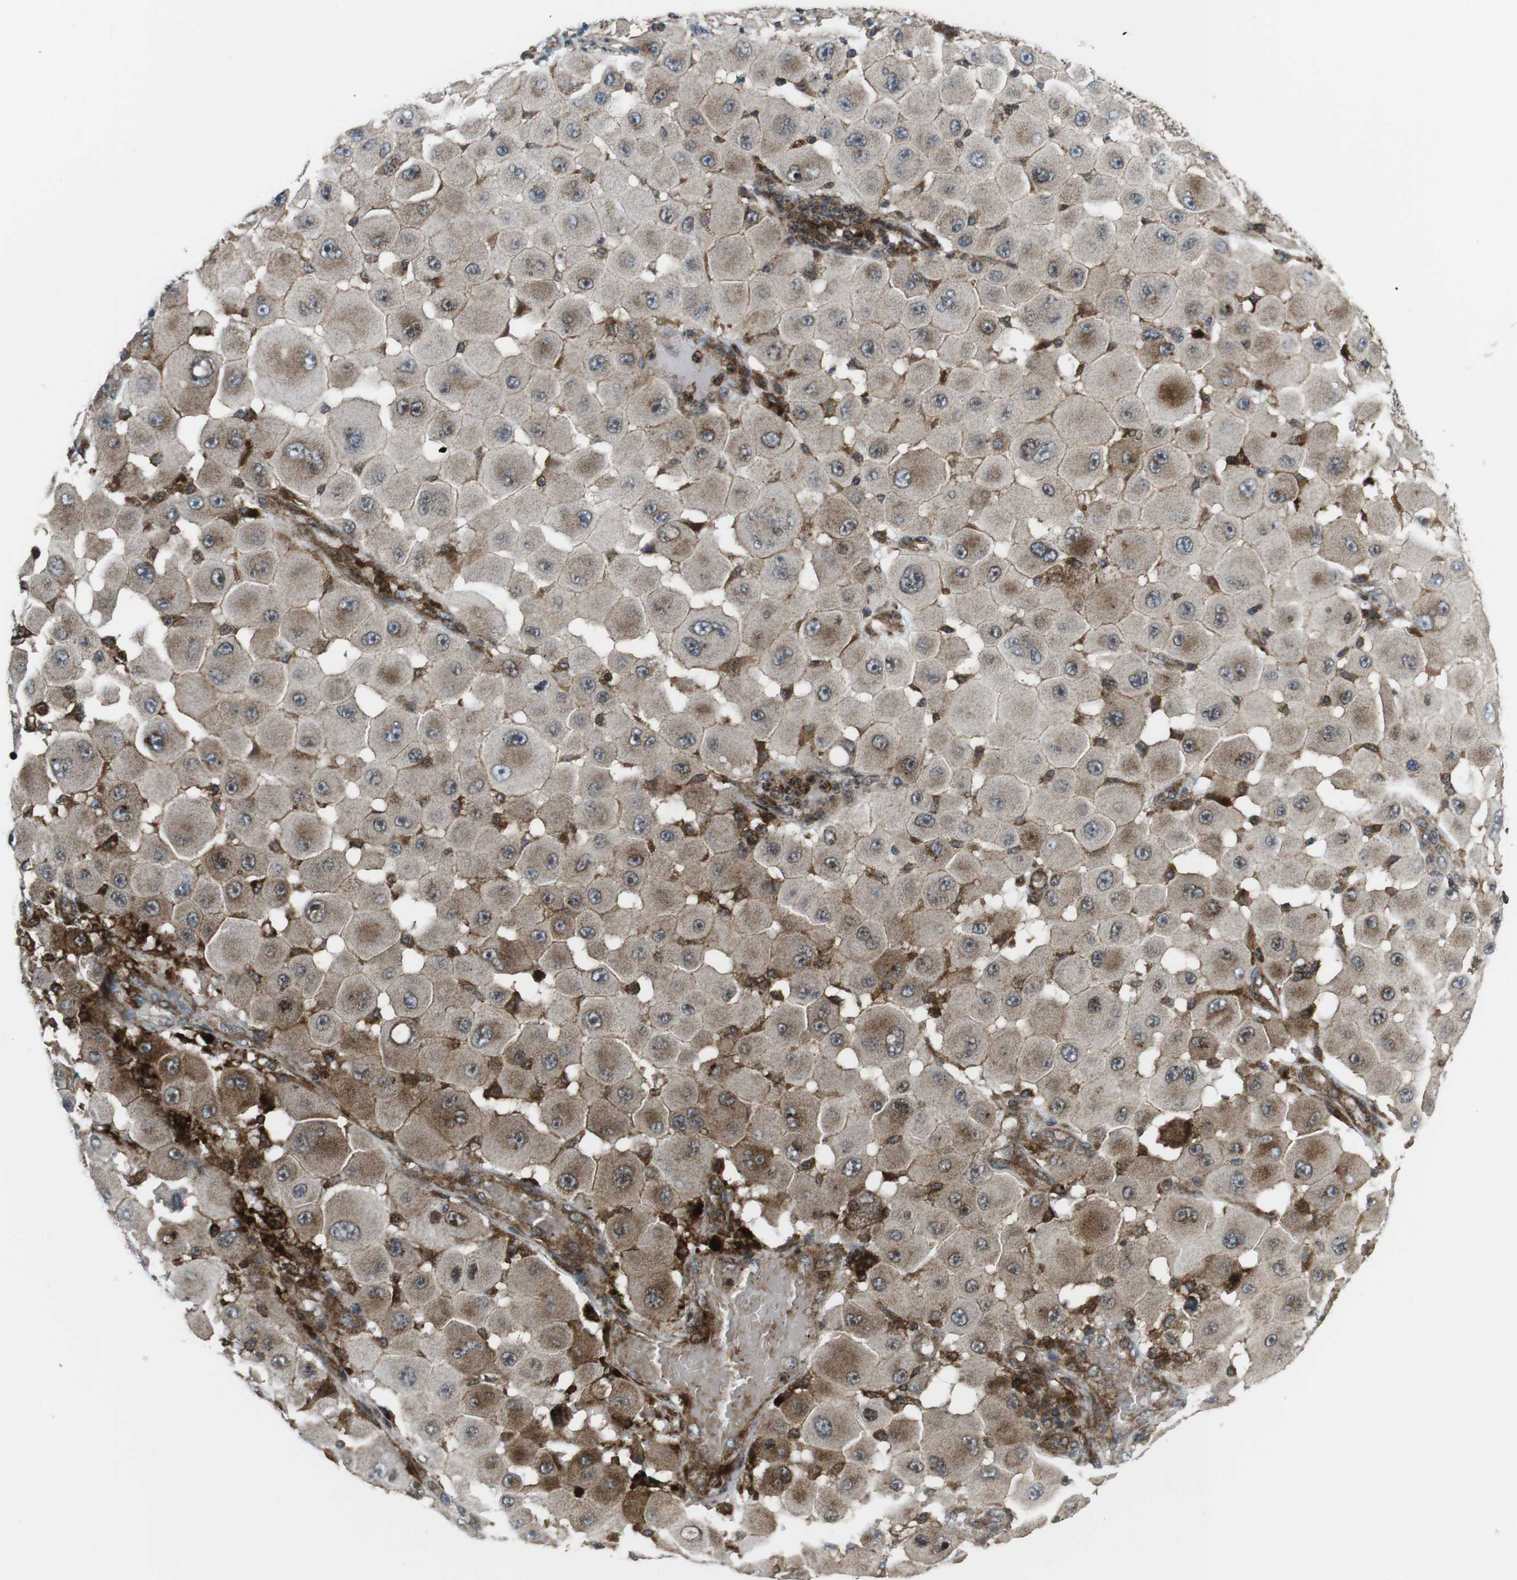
{"staining": {"intensity": "moderate", "quantity": ">75%", "location": "cytoplasmic/membranous"}, "tissue": "melanoma", "cell_type": "Tumor cells", "image_type": "cancer", "snomed": [{"axis": "morphology", "description": "Malignant melanoma, NOS"}, {"axis": "topography", "description": "Skin"}], "caption": "A photomicrograph showing moderate cytoplasmic/membranous expression in about >75% of tumor cells in melanoma, as visualized by brown immunohistochemical staining.", "gene": "CUL7", "patient": {"sex": "female", "age": 81}}